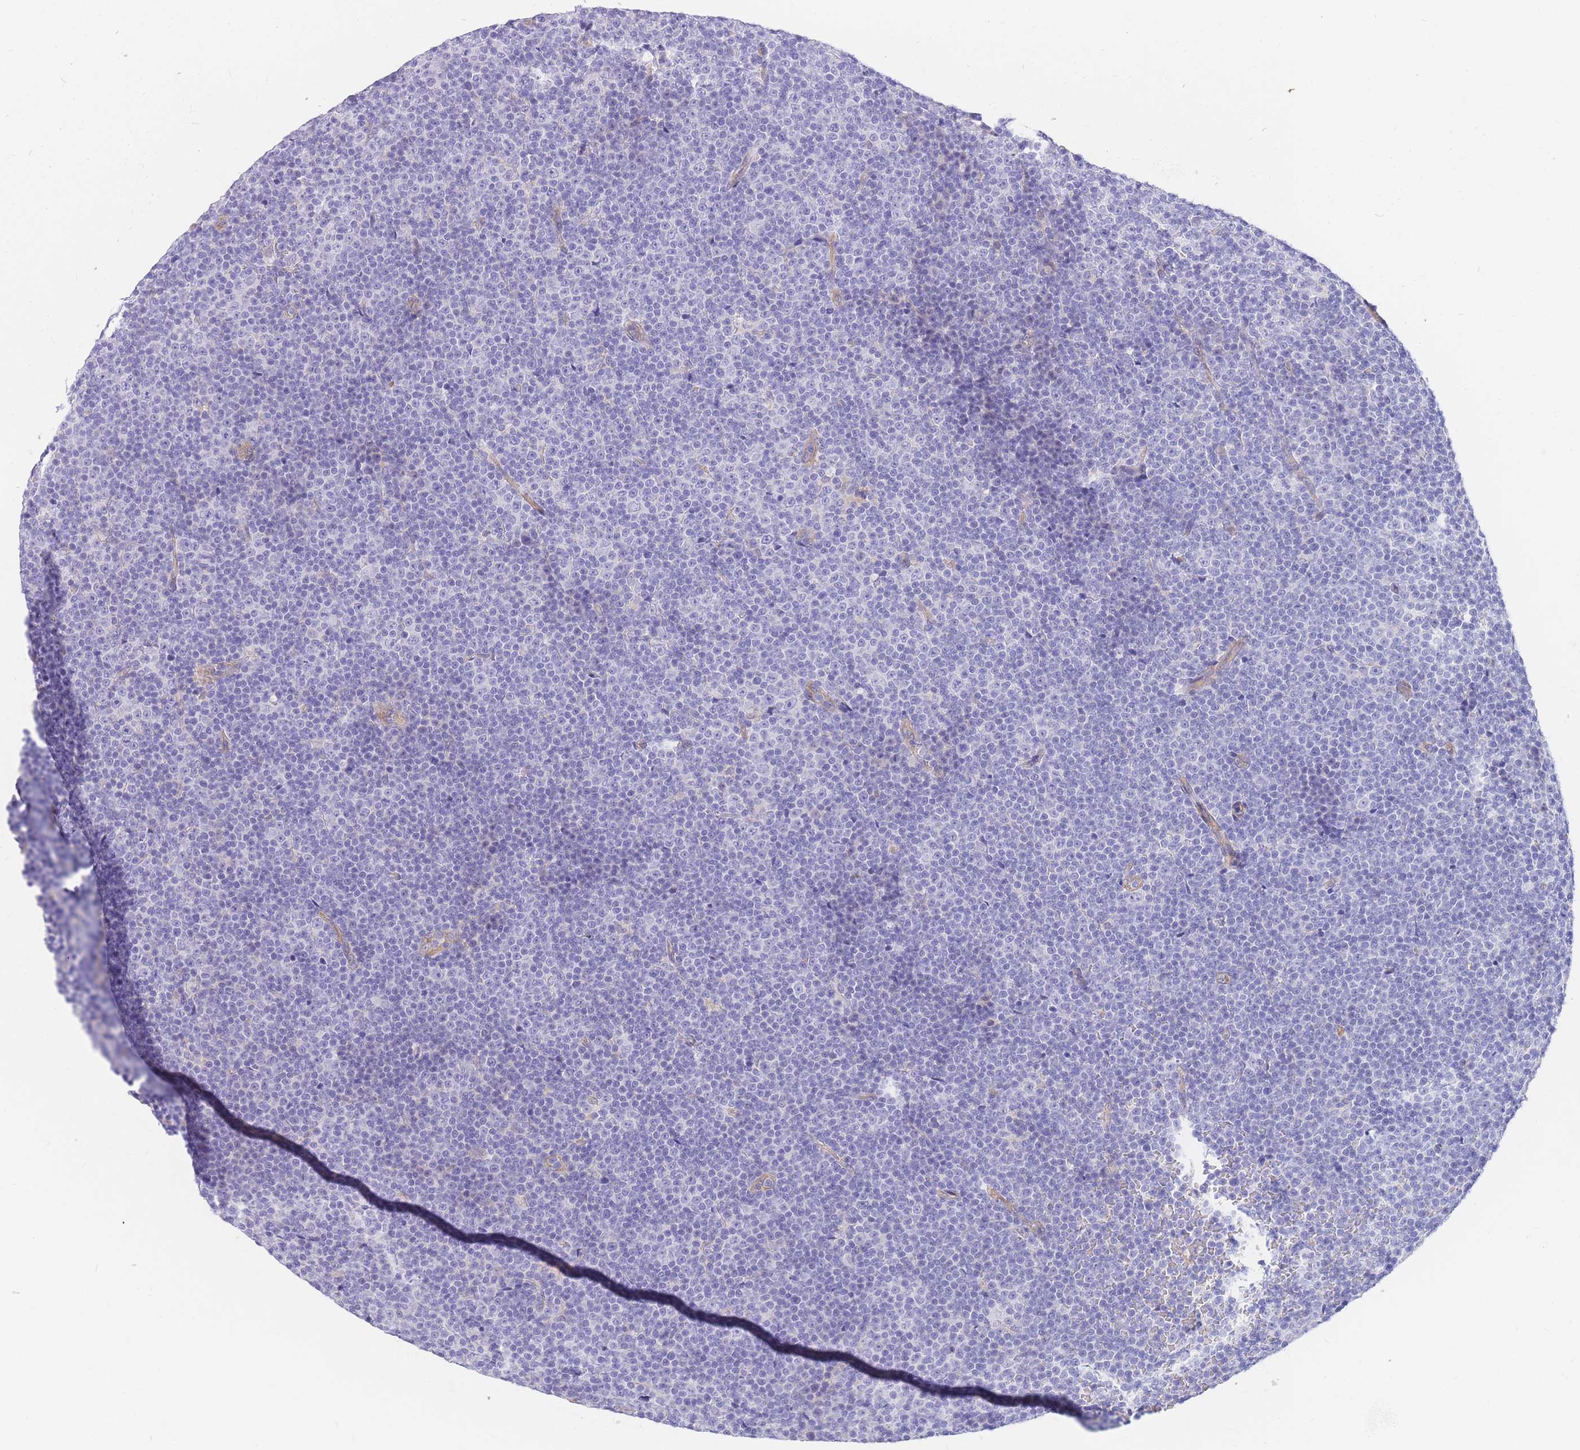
{"staining": {"intensity": "negative", "quantity": "none", "location": "none"}, "tissue": "lymphoma", "cell_type": "Tumor cells", "image_type": "cancer", "snomed": [{"axis": "morphology", "description": "Malignant lymphoma, non-Hodgkin's type, Low grade"}, {"axis": "topography", "description": "Lymph node"}], "caption": "DAB (3,3'-diaminobenzidine) immunohistochemical staining of human lymphoma displays no significant positivity in tumor cells. (DAB (3,3'-diaminobenzidine) immunohistochemistry (IHC) visualized using brightfield microscopy, high magnification).", "gene": "SRSF12", "patient": {"sex": "female", "age": 67}}